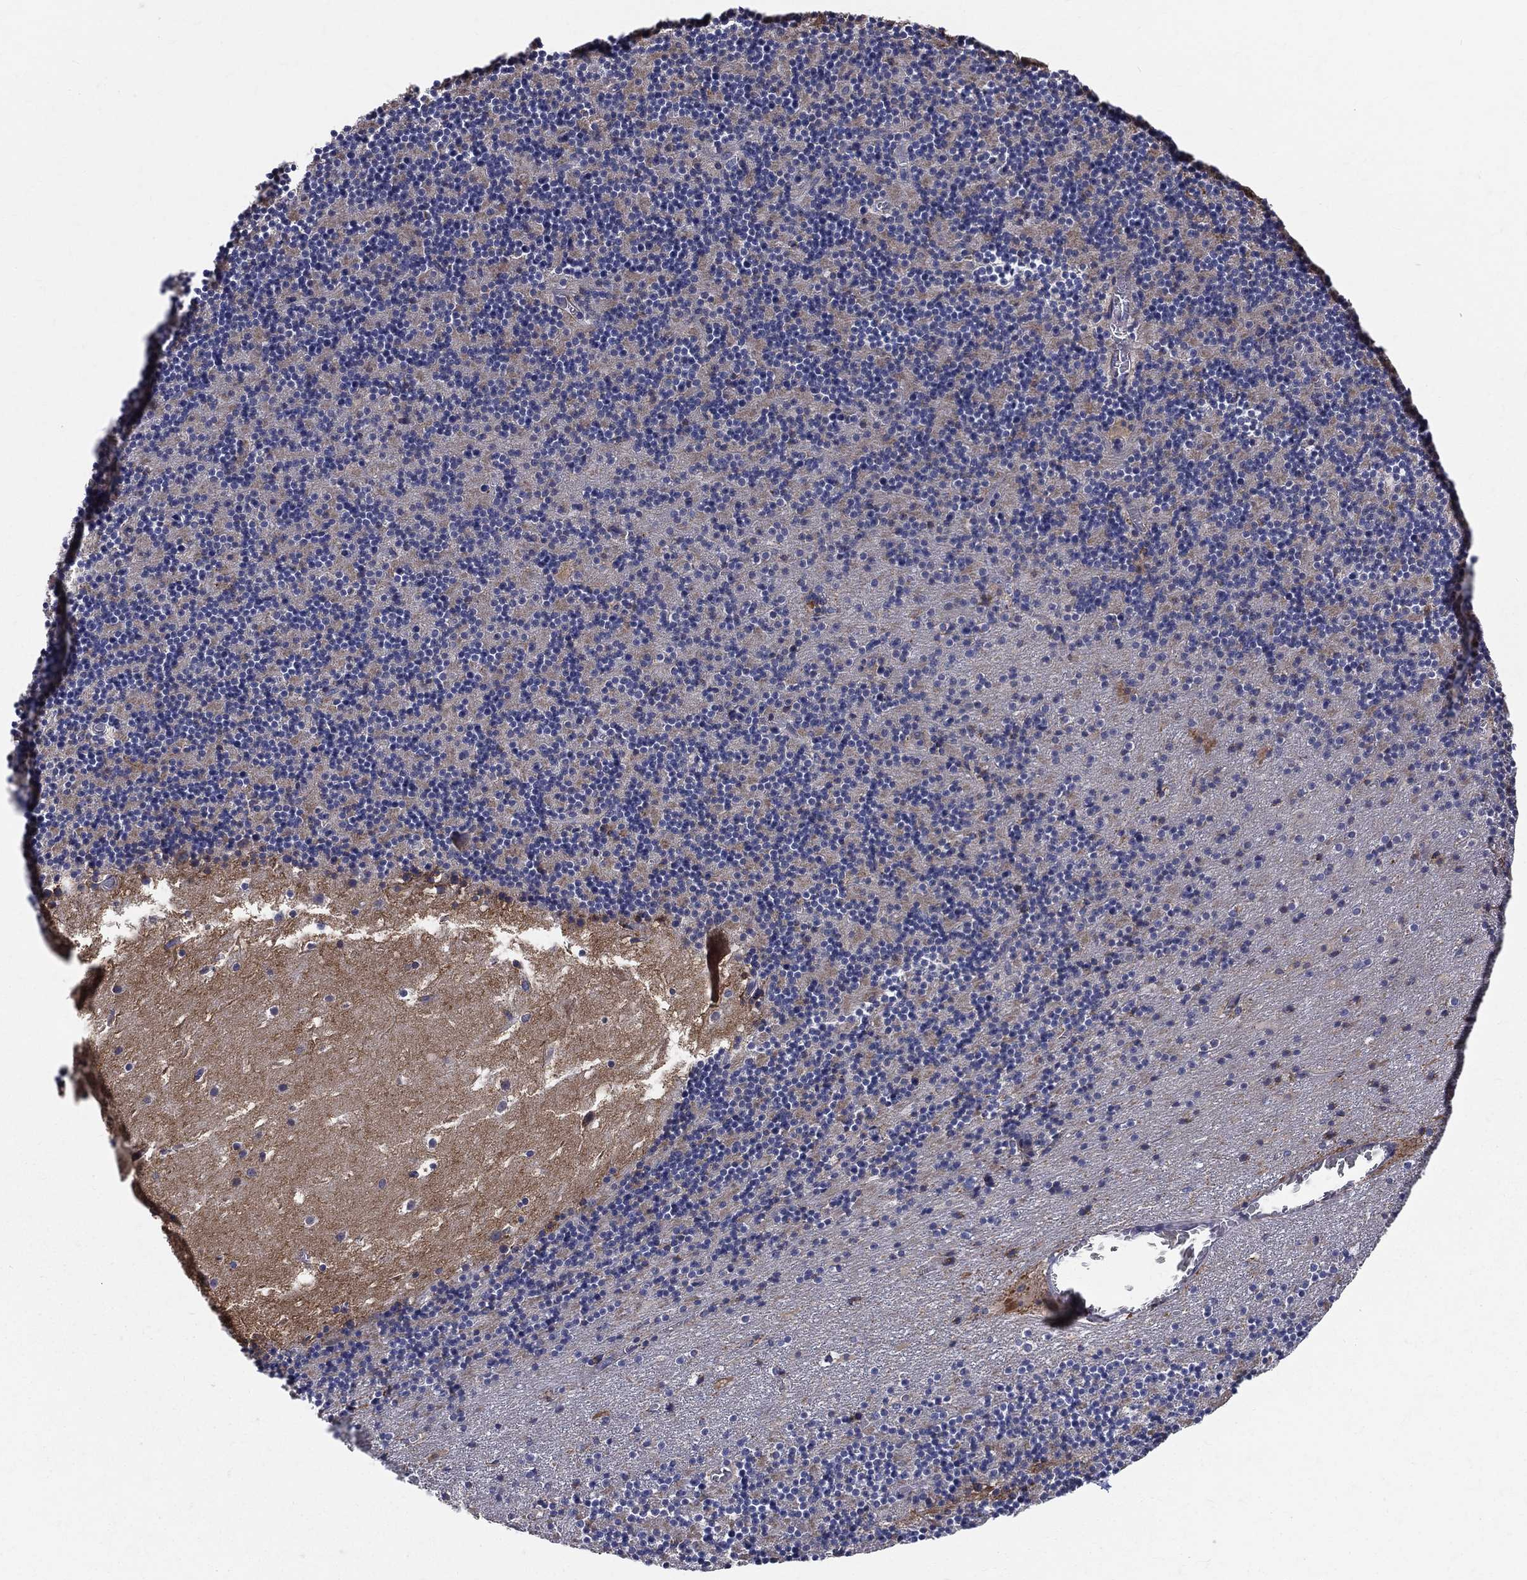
{"staining": {"intensity": "negative", "quantity": "none", "location": "none"}, "tissue": "cerebellum", "cell_type": "Cells in granular layer", "image_type": "normal", "snomed": [{"axis": "morphology", "description": "Normal tissue, NOS"}, {"axis": "topography", "description": "Cerebellum"}], "caption": "This image is of normal cerebellum stained with immunohistochemistry (IHC) to label a protein in brown with the nuclei are counter-stained blue. There is no positivity in cells in granular layer. (DAB (3,3'-diaminobenzidine) immunohistochemistry (IHC) visualized using brightfield microscopy, high magnification).", "gene": "MIX23", "patient": {"sex": "male", "age": 37}}